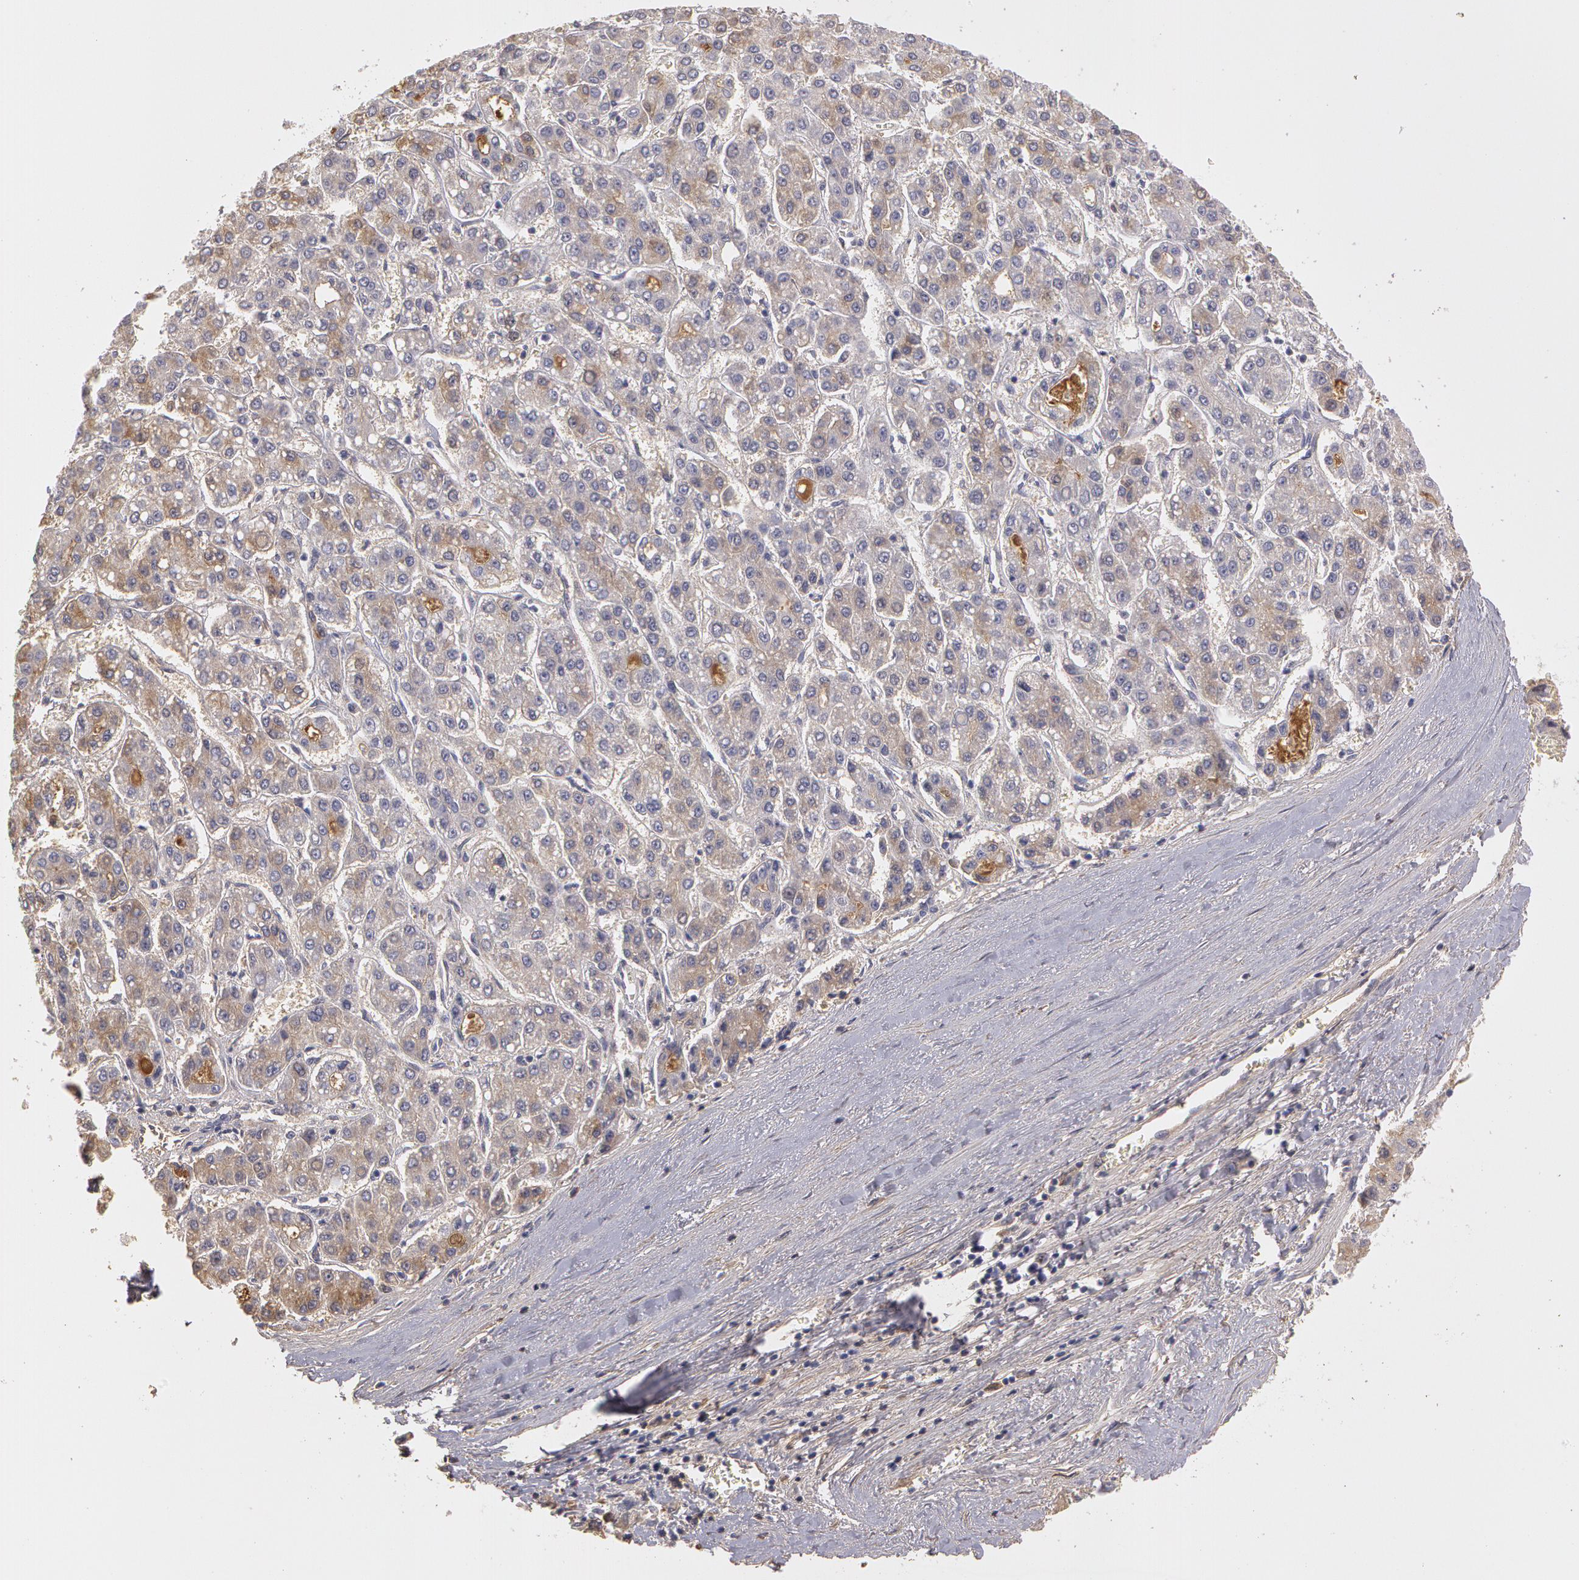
{"staining": {"intensity": "negative", "quantity": "none", "location": "none"}, "tissue": "liver cancer", "cell_type": "Tumor cells", "image_type": "cancer", "snomed": [{"axis": "morphology", "description": "Carcinoma, Hepatocellular, NOS"}, {"axis": "topography", "description": "Liver"}], "caption": "DAB (3,3'-diaminobenzidine) immunohistochemical staining of human hepatocellular carcinoma (liver) exhibits no significant expression in tumor cells.", "gene": "C1R", "patient": {"sex": "male", "age": 69}}